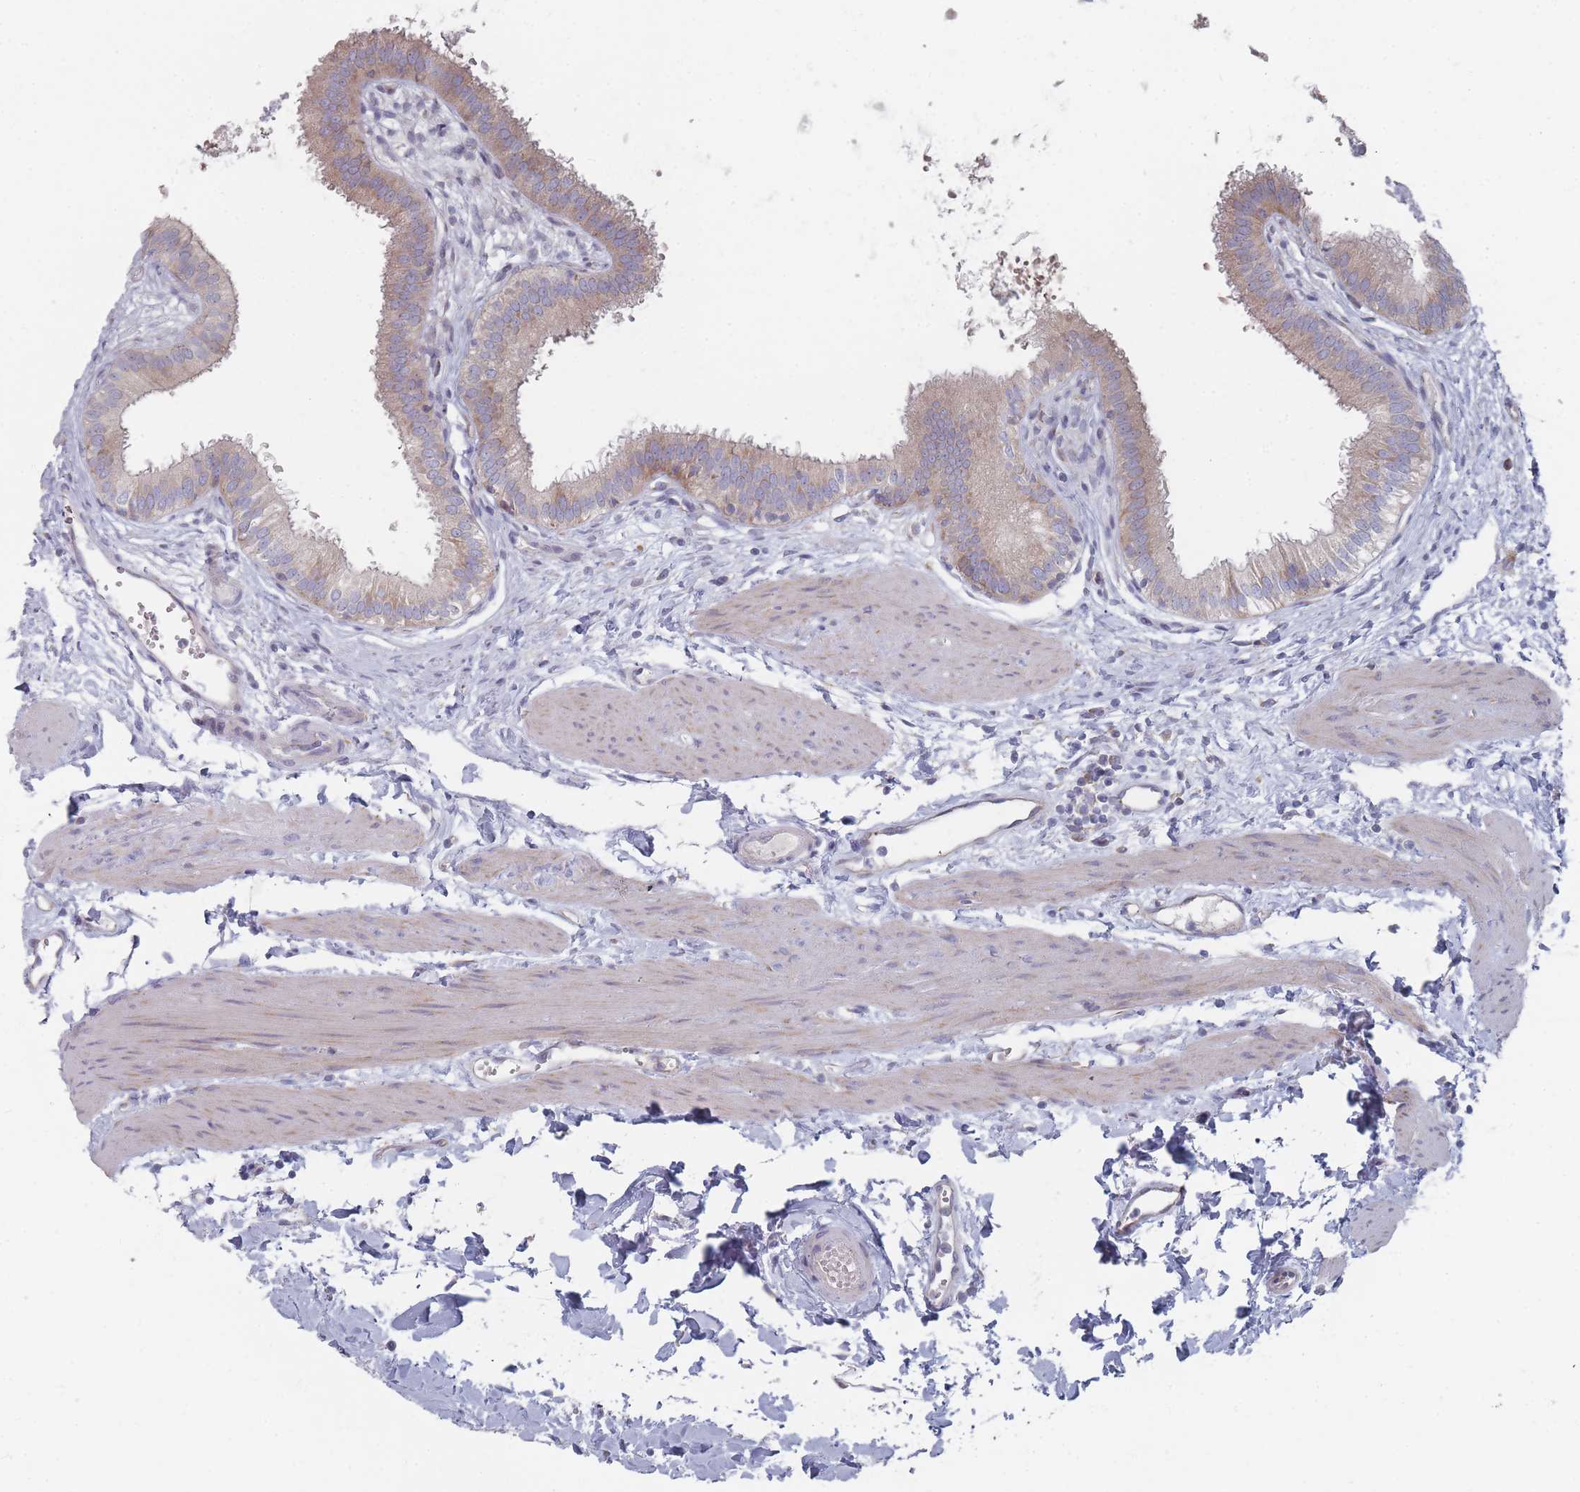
{"staining": {"intensity": "weak", "quantity": ">75%", "location": "cytoplasmic/membranous"}, "tissue": "gallbladder", "cell_type": "Glandular cells", "image_type": "normal", "snomed": [{"axis": "morphology", "description": "Normal tissue, NOS"}, {"axis": "topography", "description": "Gallbladder"}], "caption": "High-power microscopy captured an immunohistochemistry (IHC) micrograph of unremarkable gallbladder, revealing weak cytoplasmic/membranous positivity in approximately >75% of glandular cells. Nuclei are stained in blue.", "gene": "CACNG5", "patient": {"sex": "female", "age": 54}}